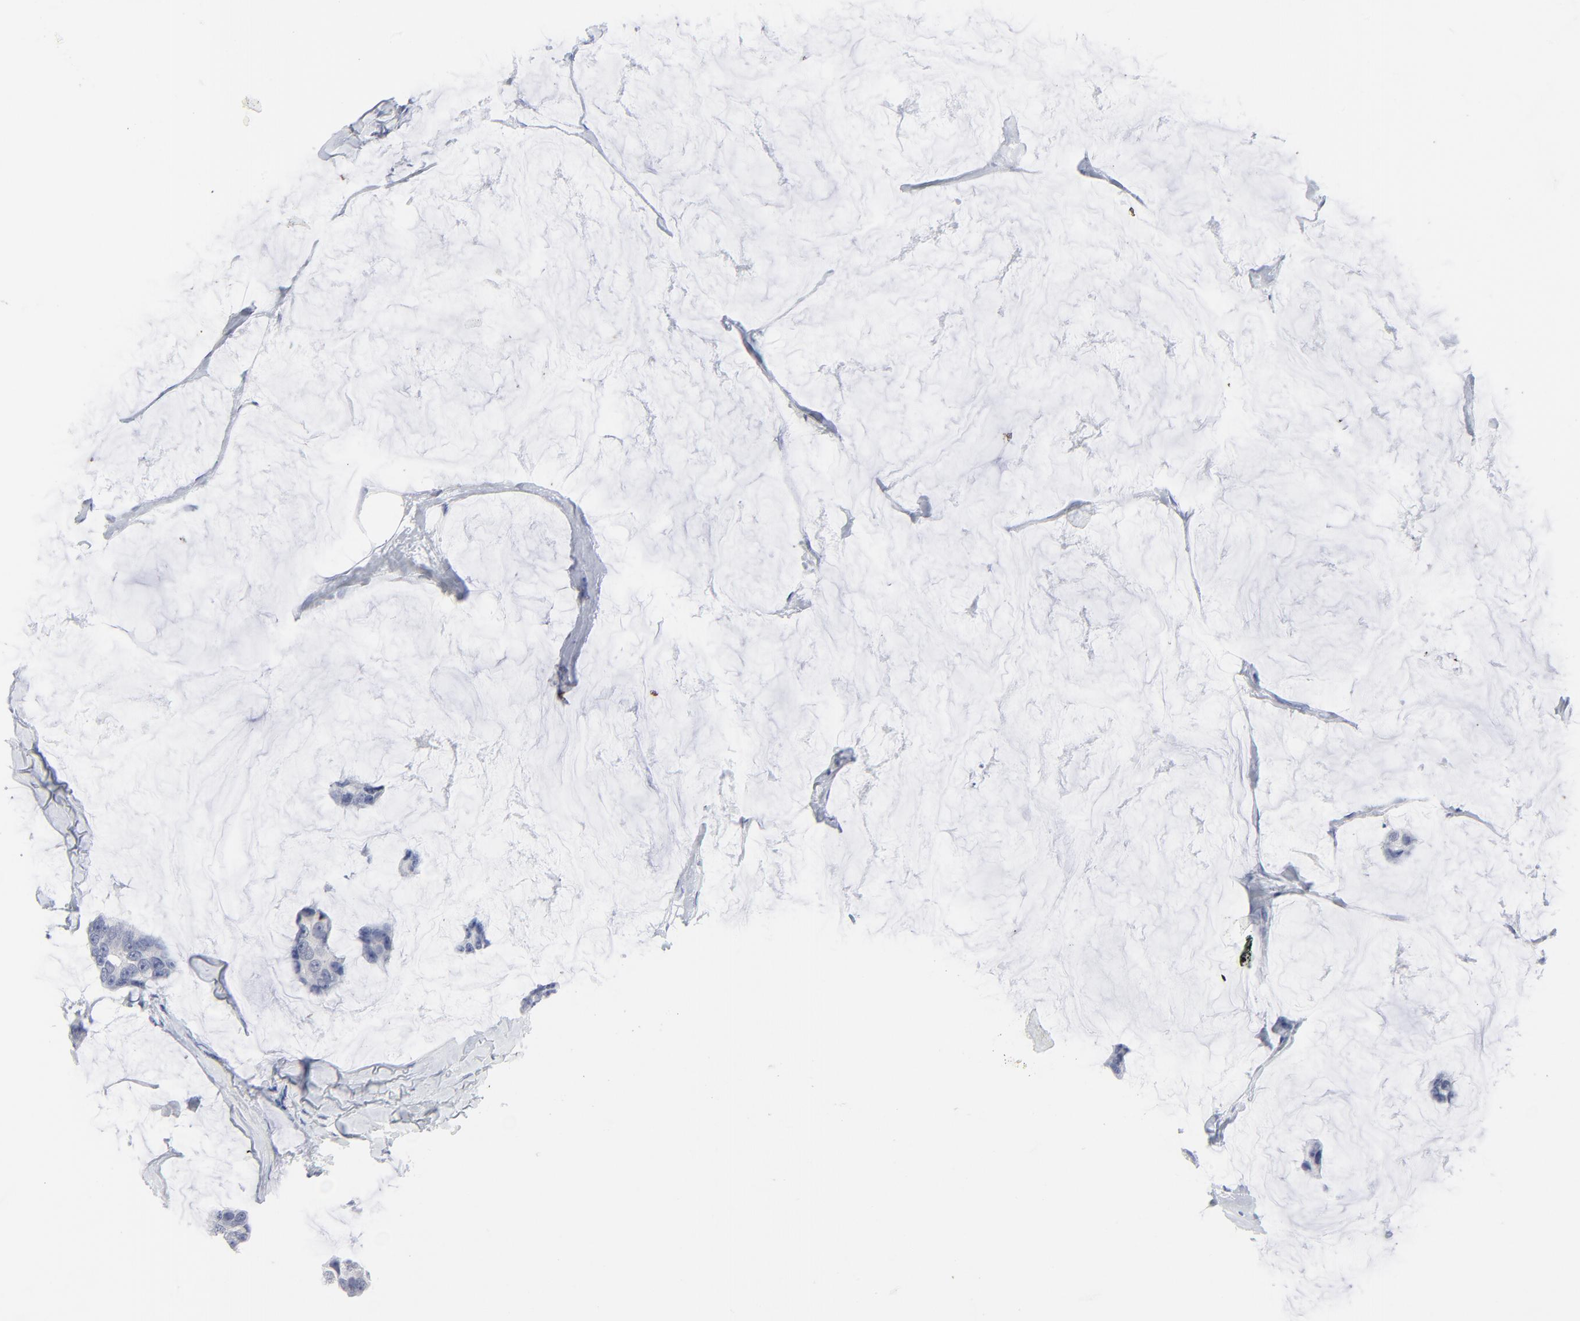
{"staining": {"intensity": "negative", "quantity": "none", "location": "none"}, "tissue": "breast cancer", "cell_type": "Tumor cells", "image_type": "cancer", "snomed": [{"axis": "morphology", "description": "Normal tissue, NOS"}, {"axis": "morphology", "description": "Duct carcinoma"}, {"axis": "topography", "description": "Breast"}], "caption": "A high-resolution image shows IHC staining of breast cancer, which shows no significant positivity in tumor cells.", "gene": "CLEC4G", "patient": {"sex": "female", "age": 50}}